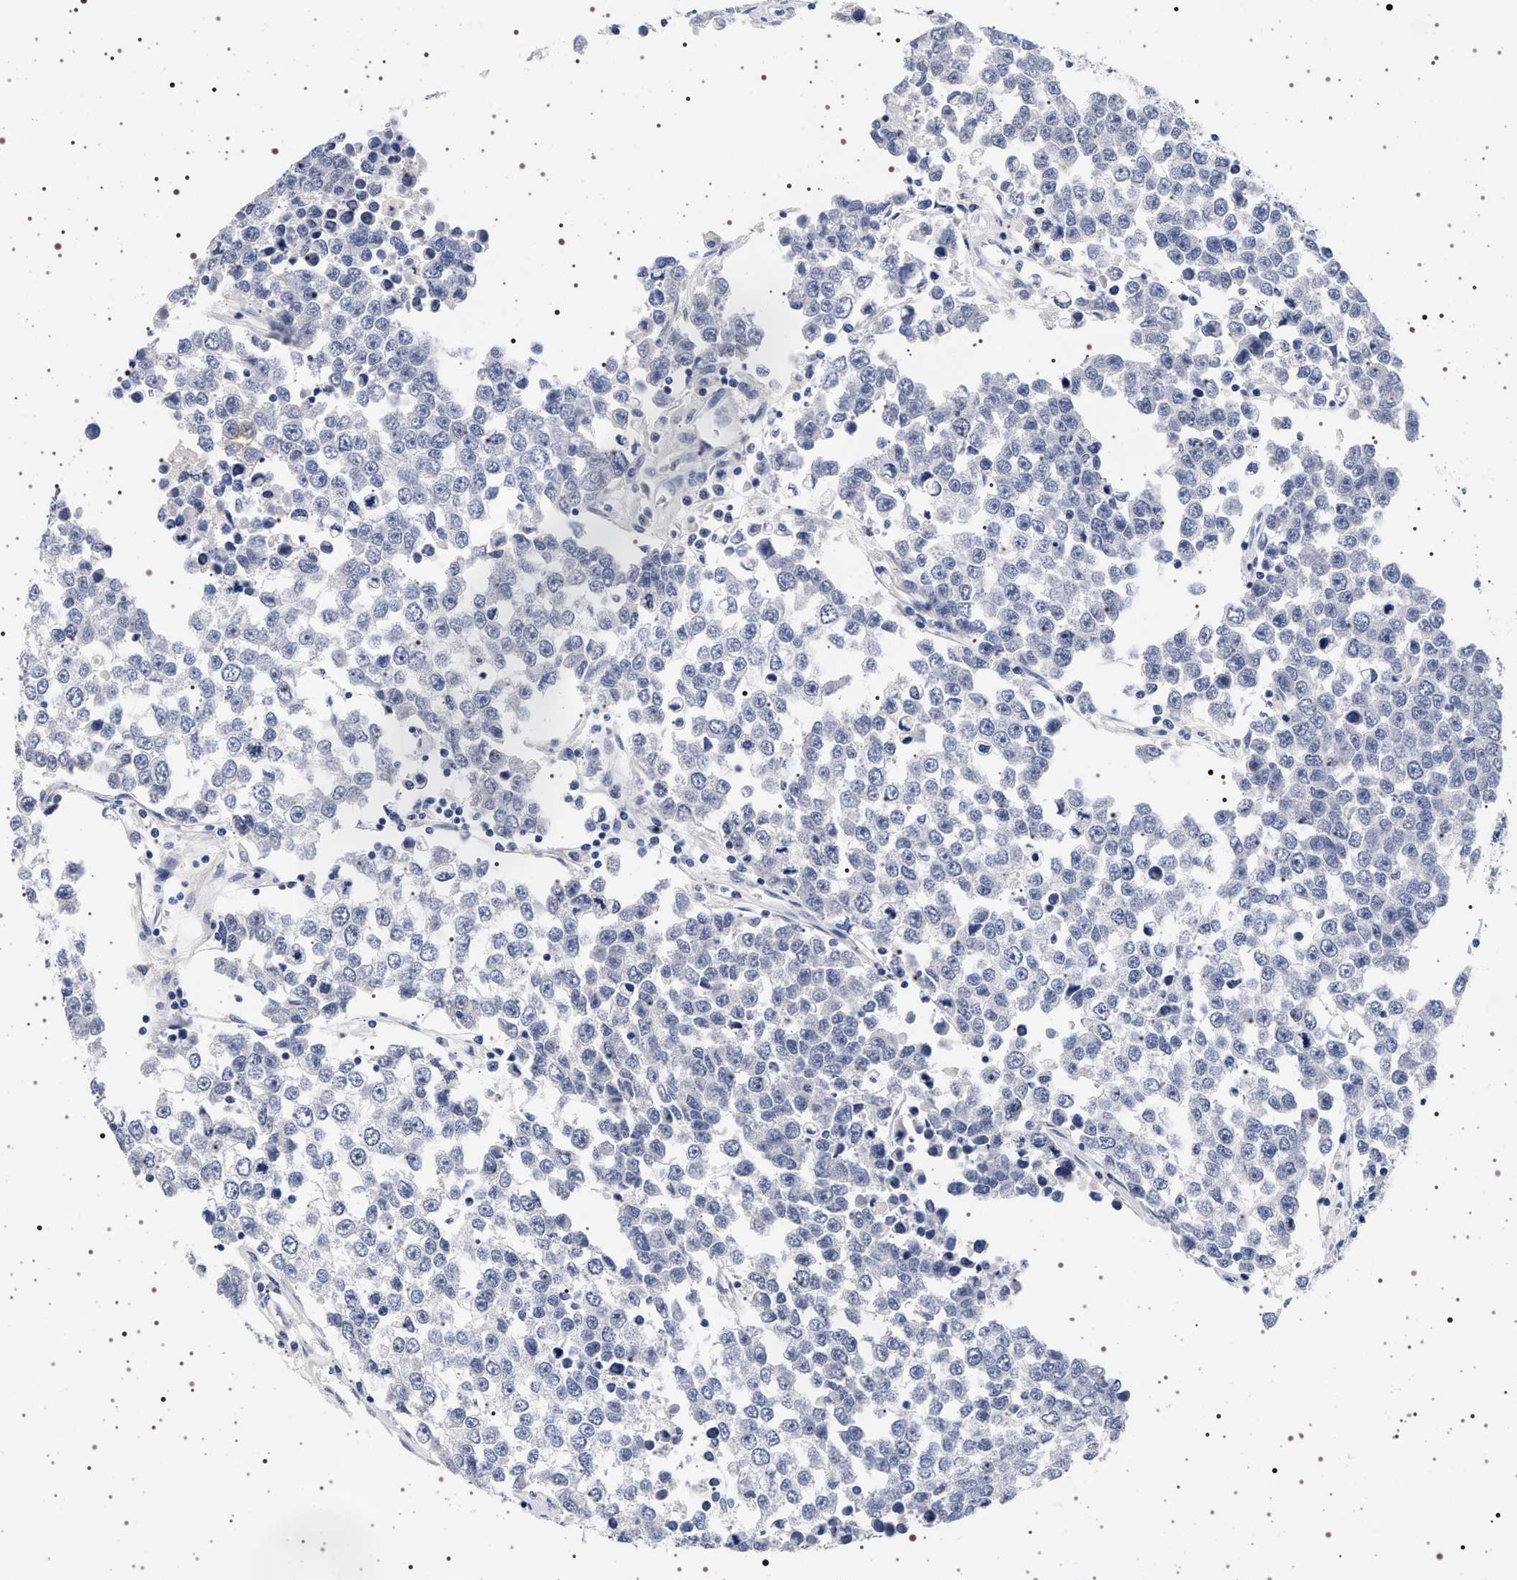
{"staining": {"intensity": "negative", "quantity": "none", "location": "none"}, "tissue": "testis cancer", "cell_type": "Tumor cells", "image_type": "cancer", "snomed": [{"axis": "morphology", "description": "Seminoma, NOS"}, {"axis": "morphology", "description": "Carcinoma, Embryonal, NOS"}, {"axis": "topography", "description": "Testis"}], "caption": "Tumor cells show no significant protein positivity in testis cancer.", "gene": "MAPK10", "patient": {"sex": "male", "age": 52}}